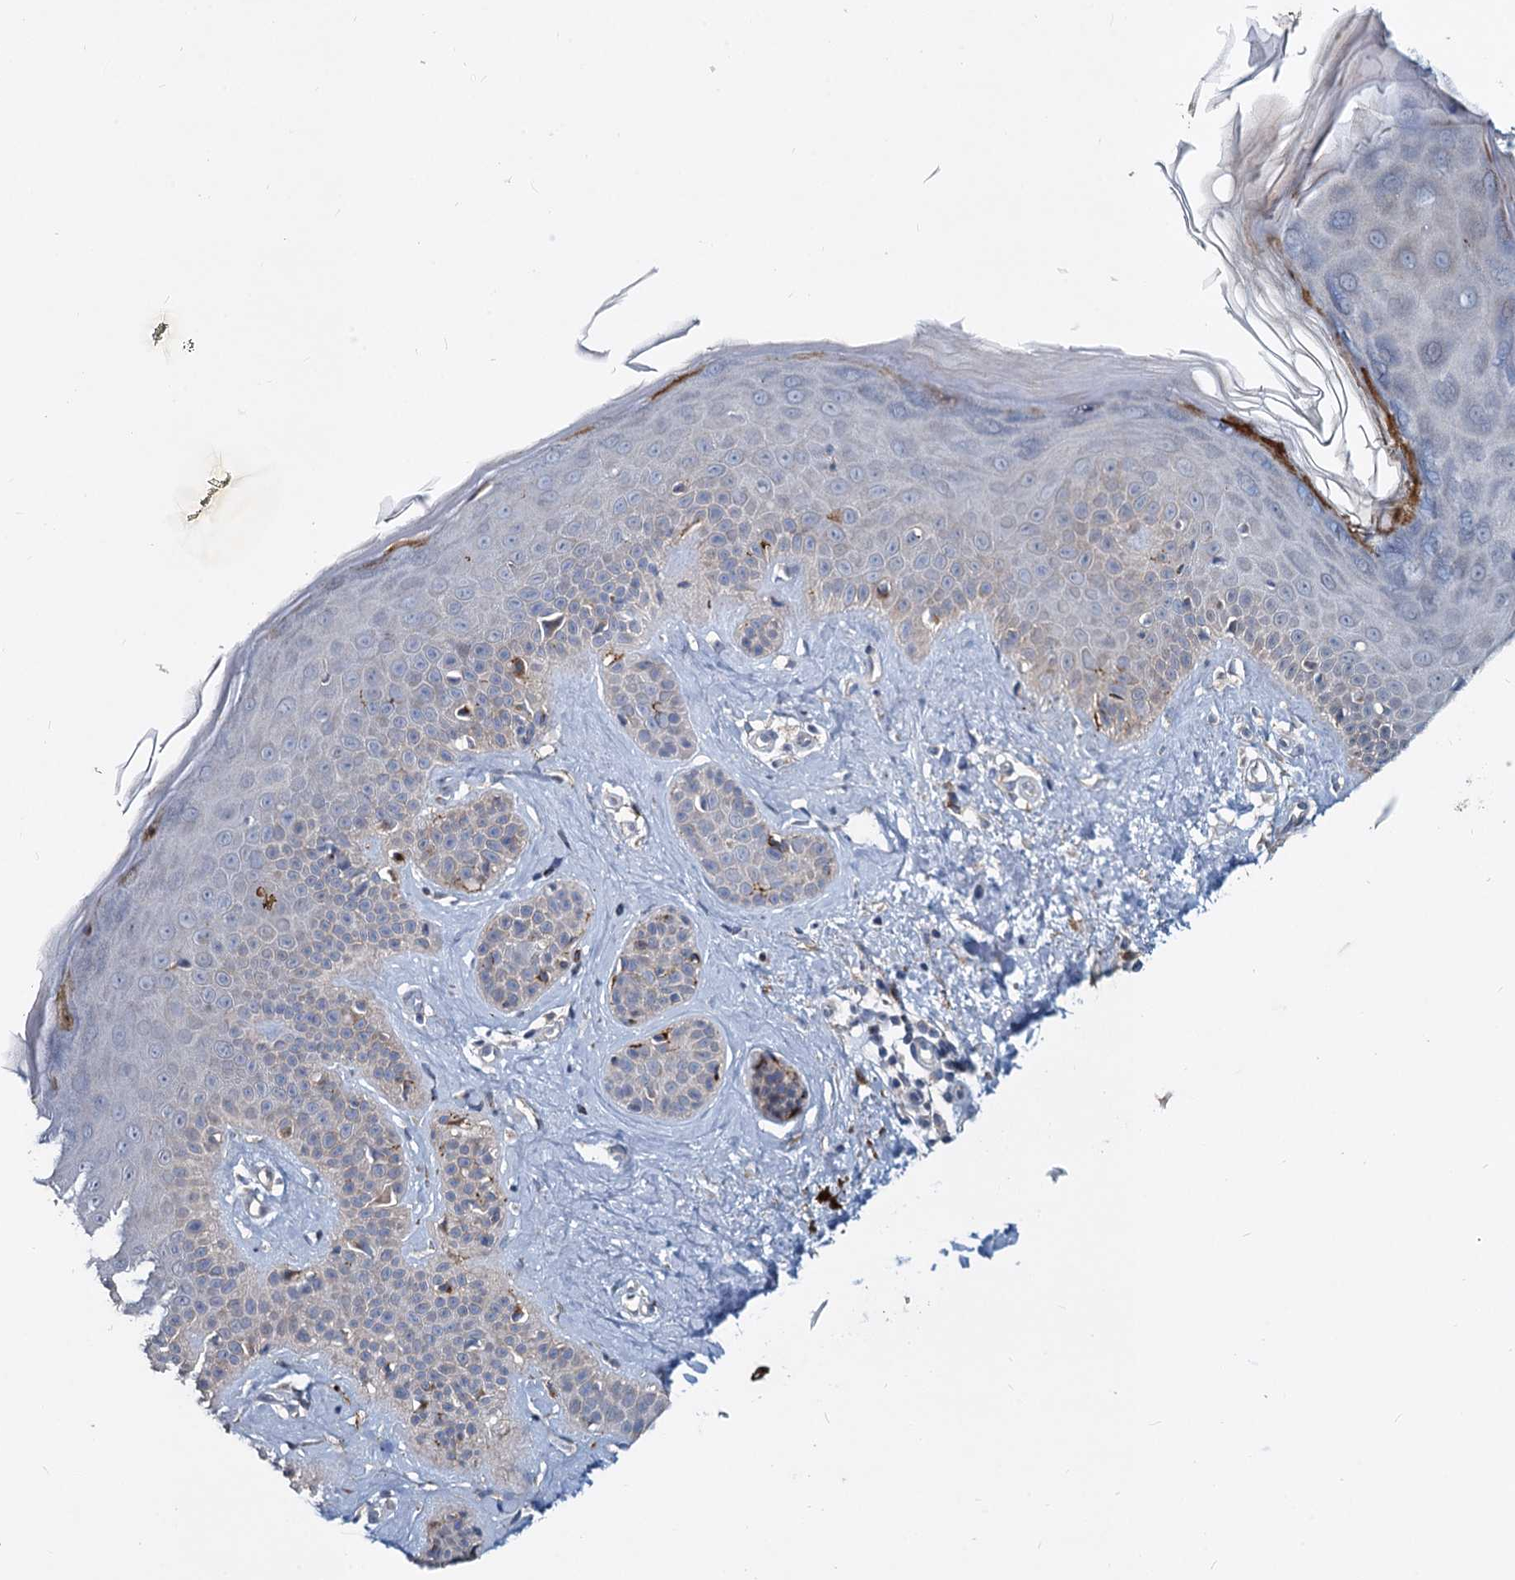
{"staining": {"intensity": "negative", "quantity": "none", "location": "none"}, "tissue": "skin", "cell_type": "Fibroblasts", "image_type": "normal", "snomed": [{"axis": "morphology", "description": "Normal tissue, NOS"}, {"axis": "topography", "description": "Skin"}], "caption": "Image shows no protein positivity in fibroblasts of unremarkable skin.", "gene": "DCUN1D2", "patient": {"sex": "female", "age": 58}}